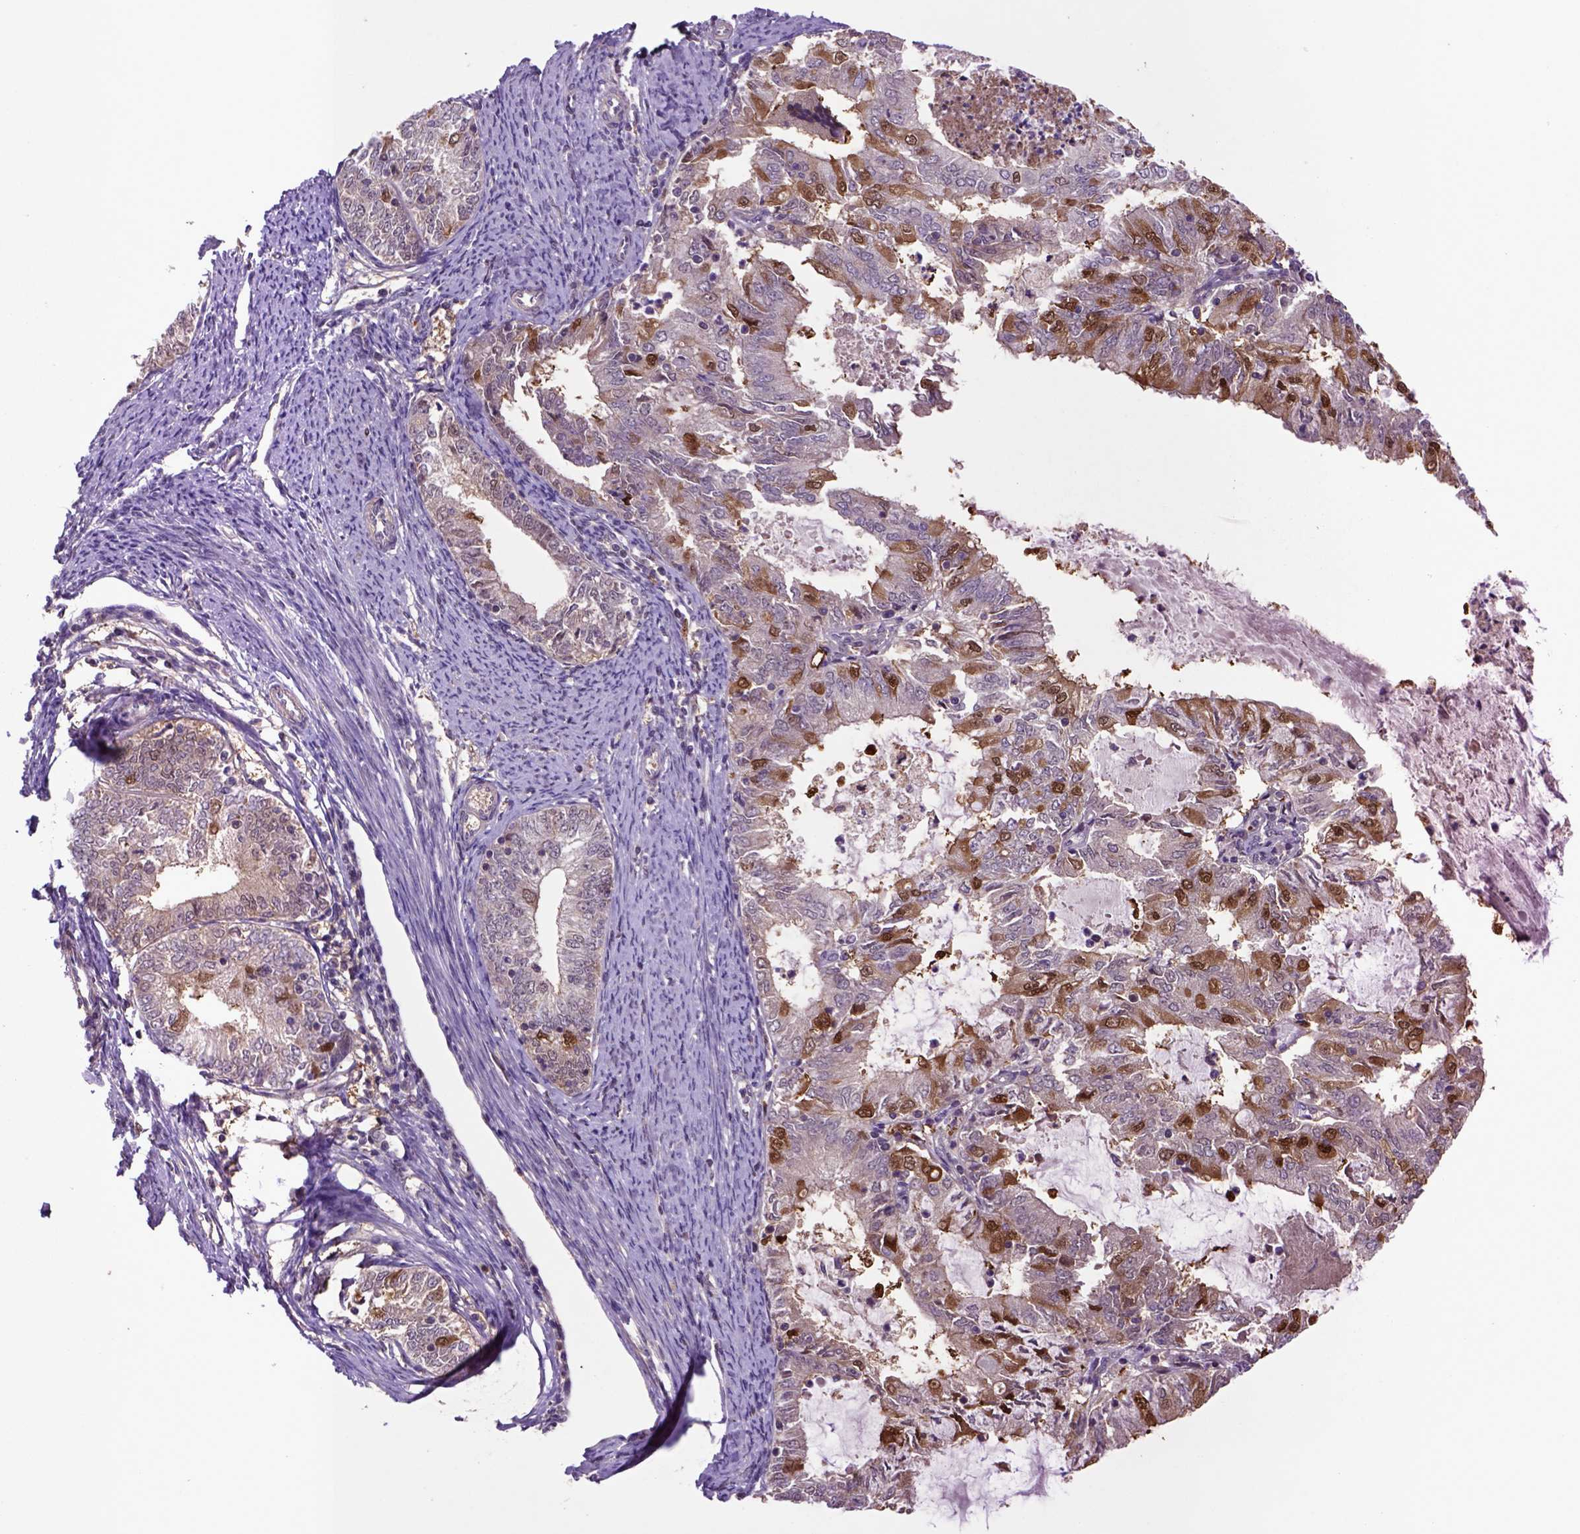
{"staining": {"intensity": "strong", "quantity": "25%-75%", "location": "cytoplasmic/membranous"}, "tissue": "endometrial cancer", "cell_type": "Tumor cells", "image_type": "cancer", "snomed": [{"axis": "morphology", "description": "Adenocarcinoma, NOS"}, {"axis": "topography", "description": "Endometrium"}], "caption": "Protein expression analysis of endometrial cancer exhibits strong cytoplasmic/membranous staining in approximately 25%-75% of tumor cells. The protein is stained brown, and the nuclei are stained in blue (DAB (3,3'-diaminobenzidine) IHC with brightfield microscopy, high magnification).", "gene": "HSPBP1", "patient": {"sex": "female", "age": 57}}